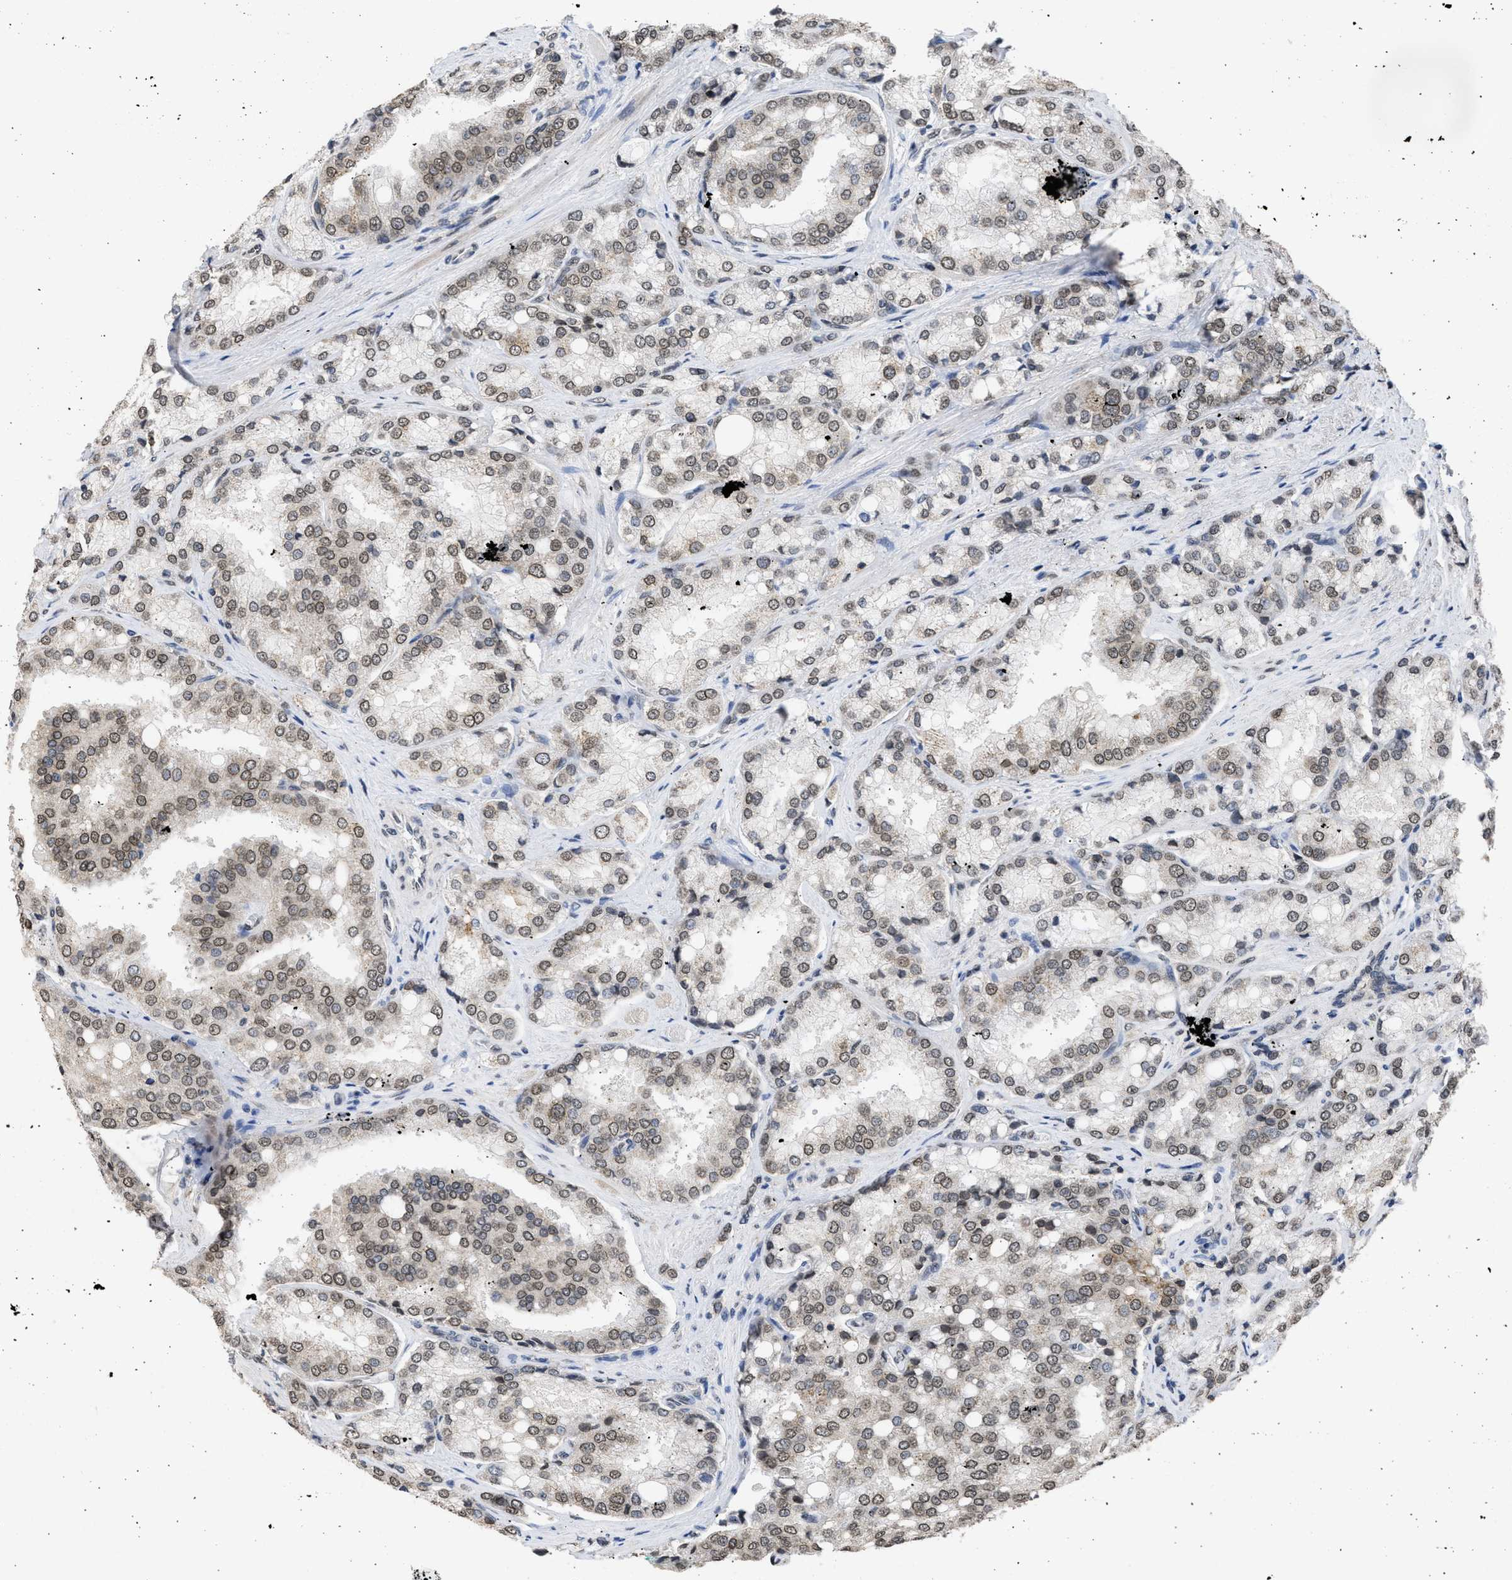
{"staining": {"intensity": "negative", "quantity": "none", "location": "none"}, "tissue": "prostate cancer", "cell_type": "Tumor cells", "image_type": "cancer", "snomed": [{"axis": "morphology", "description": "Adenocarcinoma, High grade"}, {"axis": "topography", "description": "Prostate"}], "caption": "Human prostate cancer (adenocarcinoma (high-grade)) stained for a protein using immunohistochemistry shows no staining in tumor cells.", "gene": "NUP35", "patient": {"sex": "male", "age": 50}}